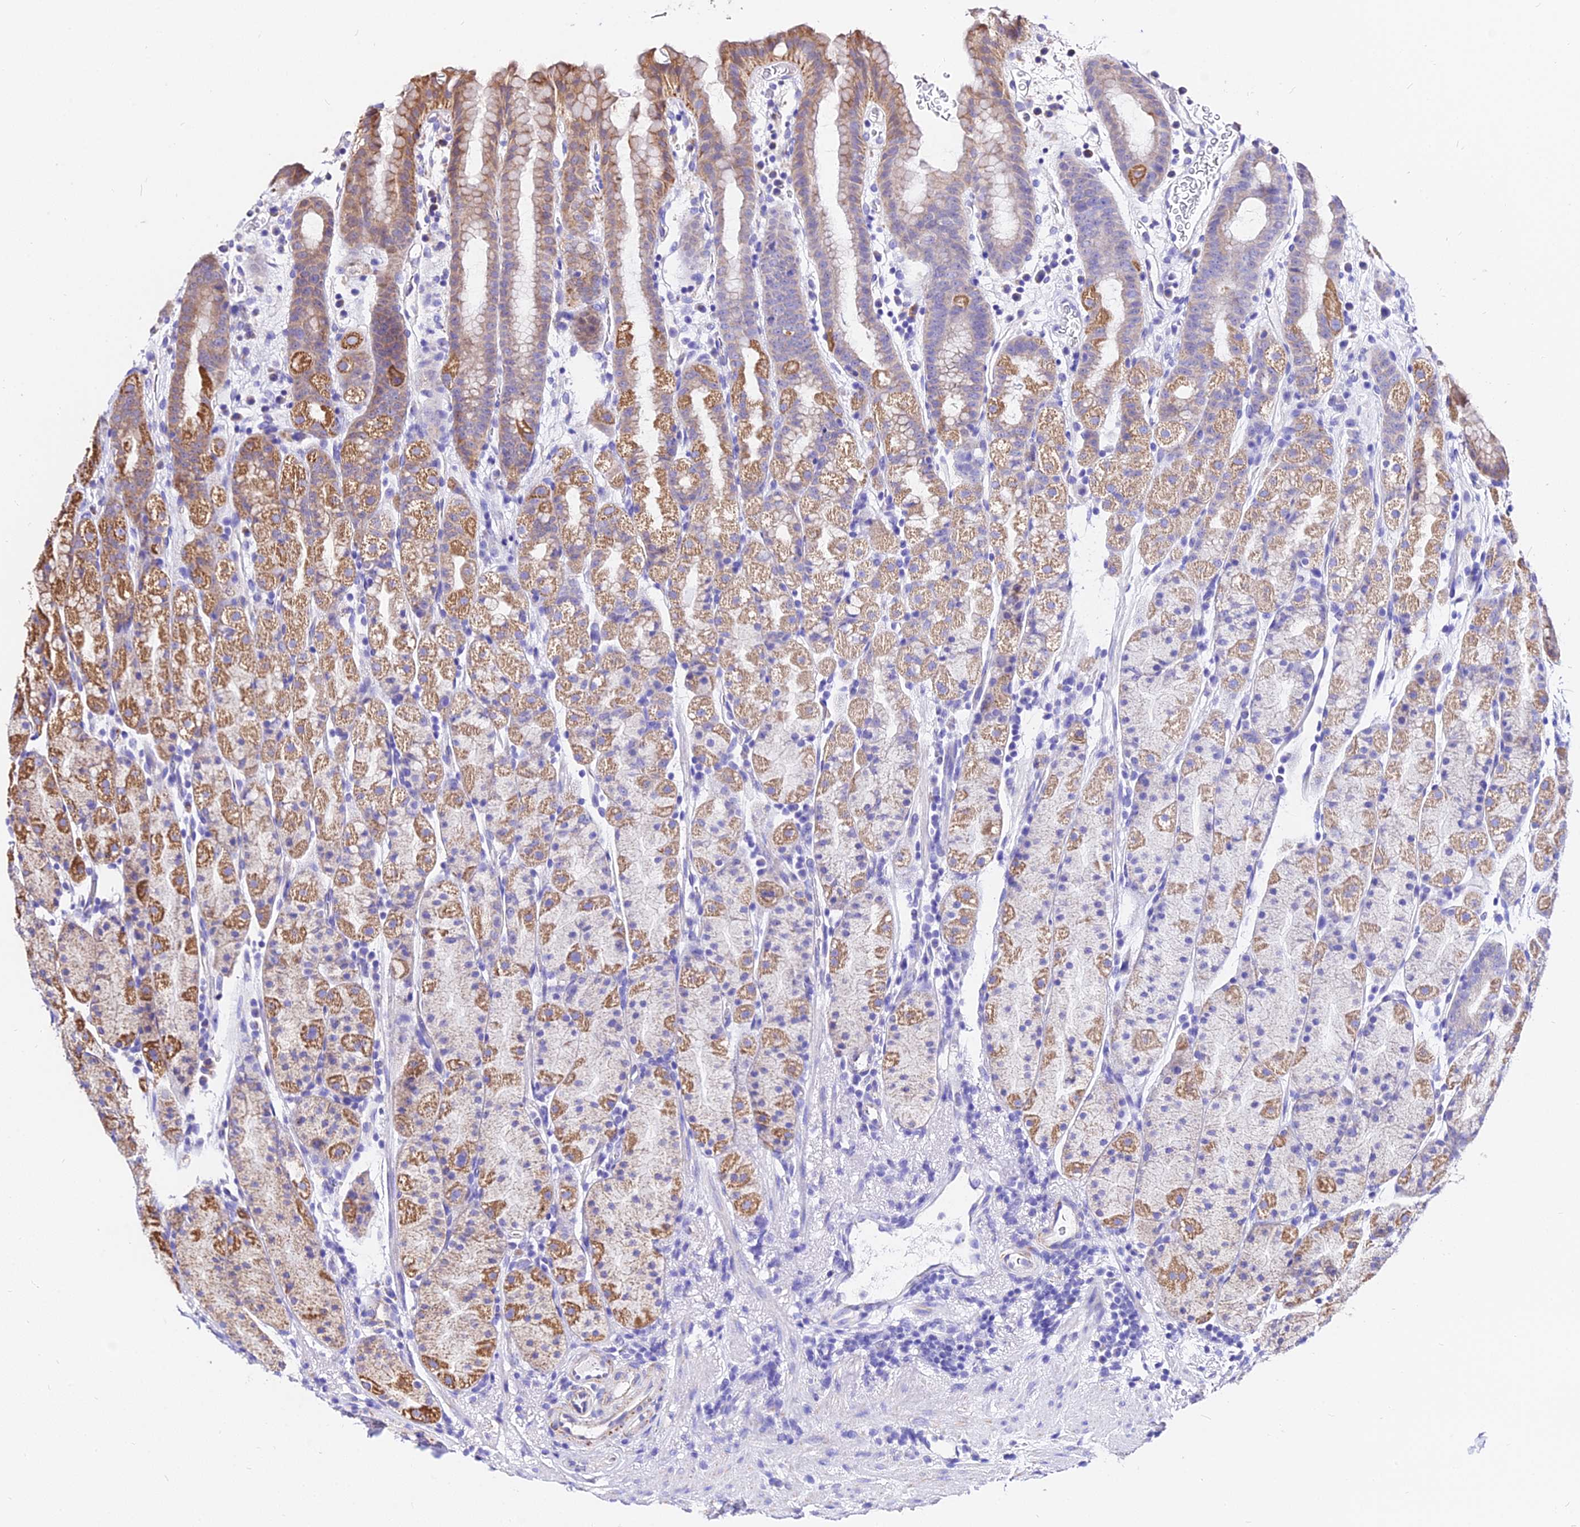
{"staining": {"intensity": "moderate", "quantity": "25%-75%", "location": "cytoplasmic/membranous"}, "tissue": "stomach", "cell_type": "Glandular cells", "image_type": "normal", "snomed": [{"axis": "morphology", "description": "Normal tissue, NOS"}, {"axis": "topography", "description": "Stomach, upper"}, {"axis": "topography", "description": "Stomach, lower"}, {"axis": "topography", "description": "Small intestine"}], "caption": "Immunohistochemical staining of benign stomach exhibits moderate cytoplasmic/membranous protein expression in about 25%-75% of glandular cells.", "gene": "ZNF573", "patient": {"sex": "male", "age": 68}}